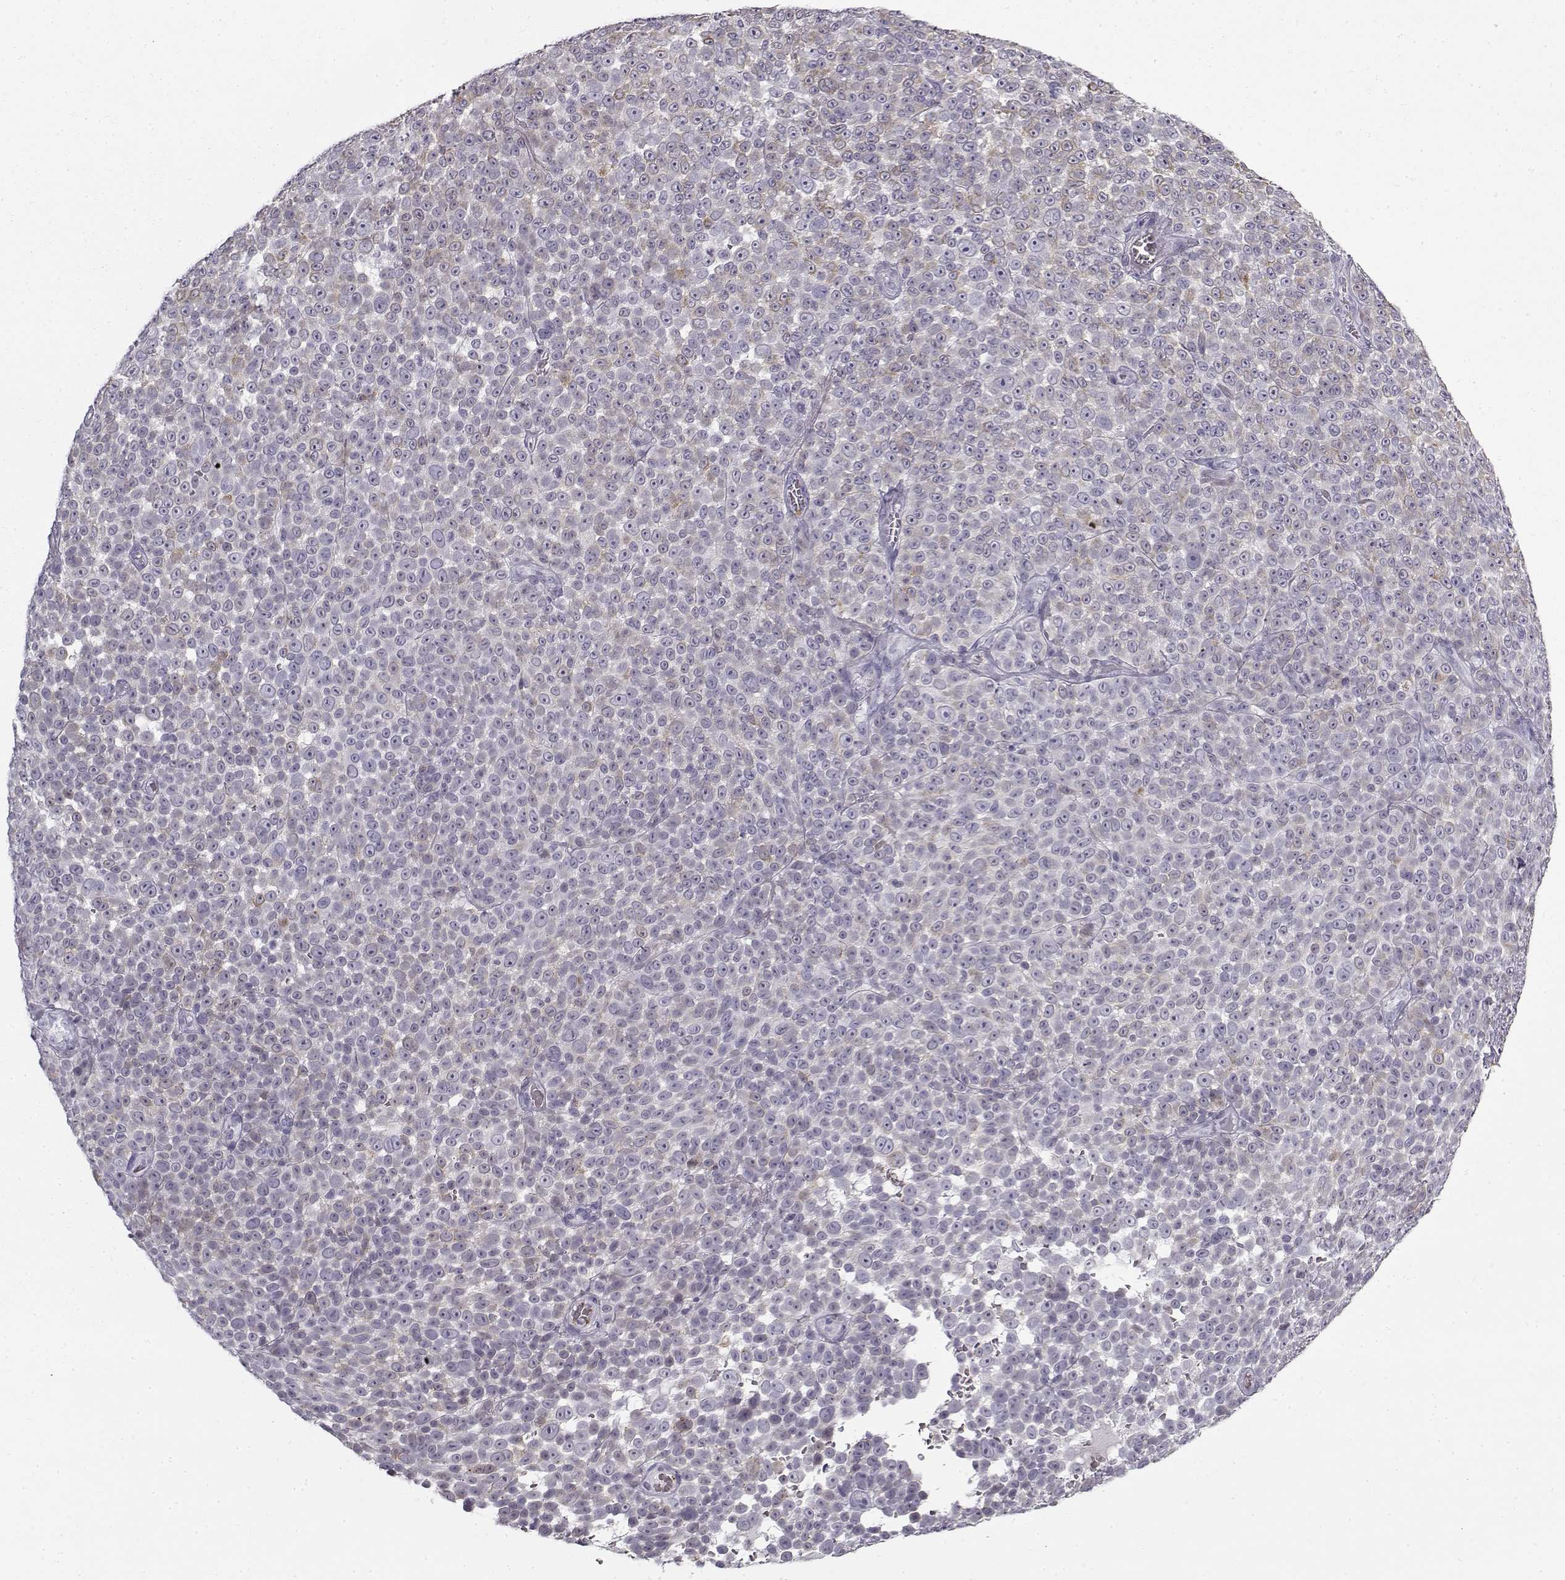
{"staining": {"intensity": "negative", "quantity": "none", "location": "none"}, "tissue": "melanoma", "cell_type": "Tumor cells", "image_type": "cancer", "snomed": [{"axis": "morphology", "description": "Malignant melanoma, NOS"}, {"axis": "topography", "description": "Skin"}], "caption": "Immunohistochemistry (IHC) of human malignant melanoma exhibits no expression in tumor cells. Brightfield microscopy of IHC stained with DAB (brown) and hematoxylin (blue), captured at high magnification.", "gene": "SNCA", "patient": {"sex": "female", "age": 95}}